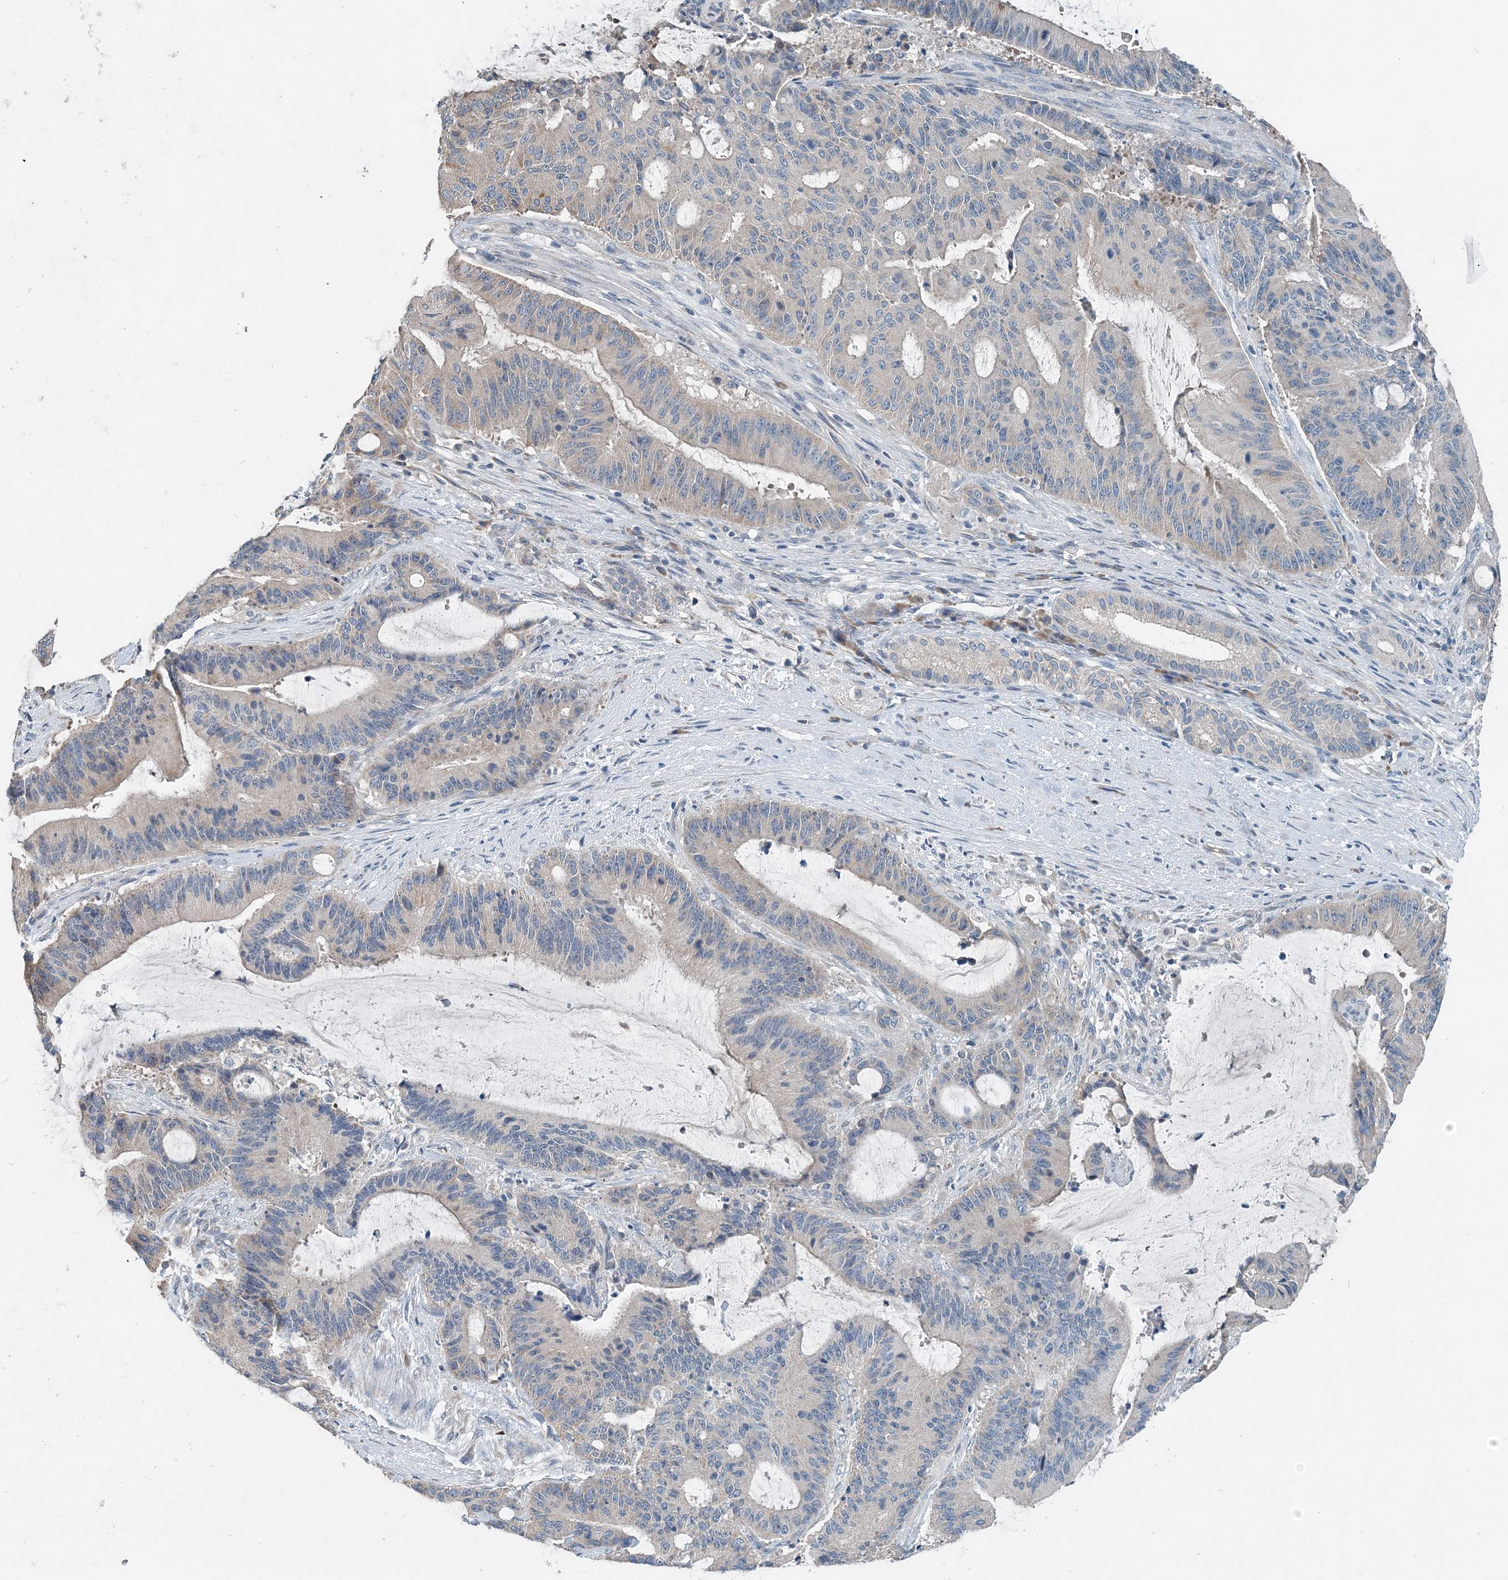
{"staining": {"intensity": "negative", "quantity": "none", "location": "none"}, "tissue": "liver cancer", "cell_type": "Tumor cells", "image_type": "cancer", "snomed": [{"axis": "morphology", "description": "Normal tissue, NOS"}, {"axis": "morphology", "description": "Cholangiocarcinoma"}, {"axis": "topography", "description": "Liver"}, {"axis": "topography", "description": "Peripheral nerve tissue"}], "caption": "IHC image of neoplastic tissue: cholangiocarcinoma (liver) stained with DAB (3,3'-diaminobenzidine) reveals no significant protein positivity in tumor cells.", "gene": "EEF1A2", "patient": {"sex": "female", "age": 73}}